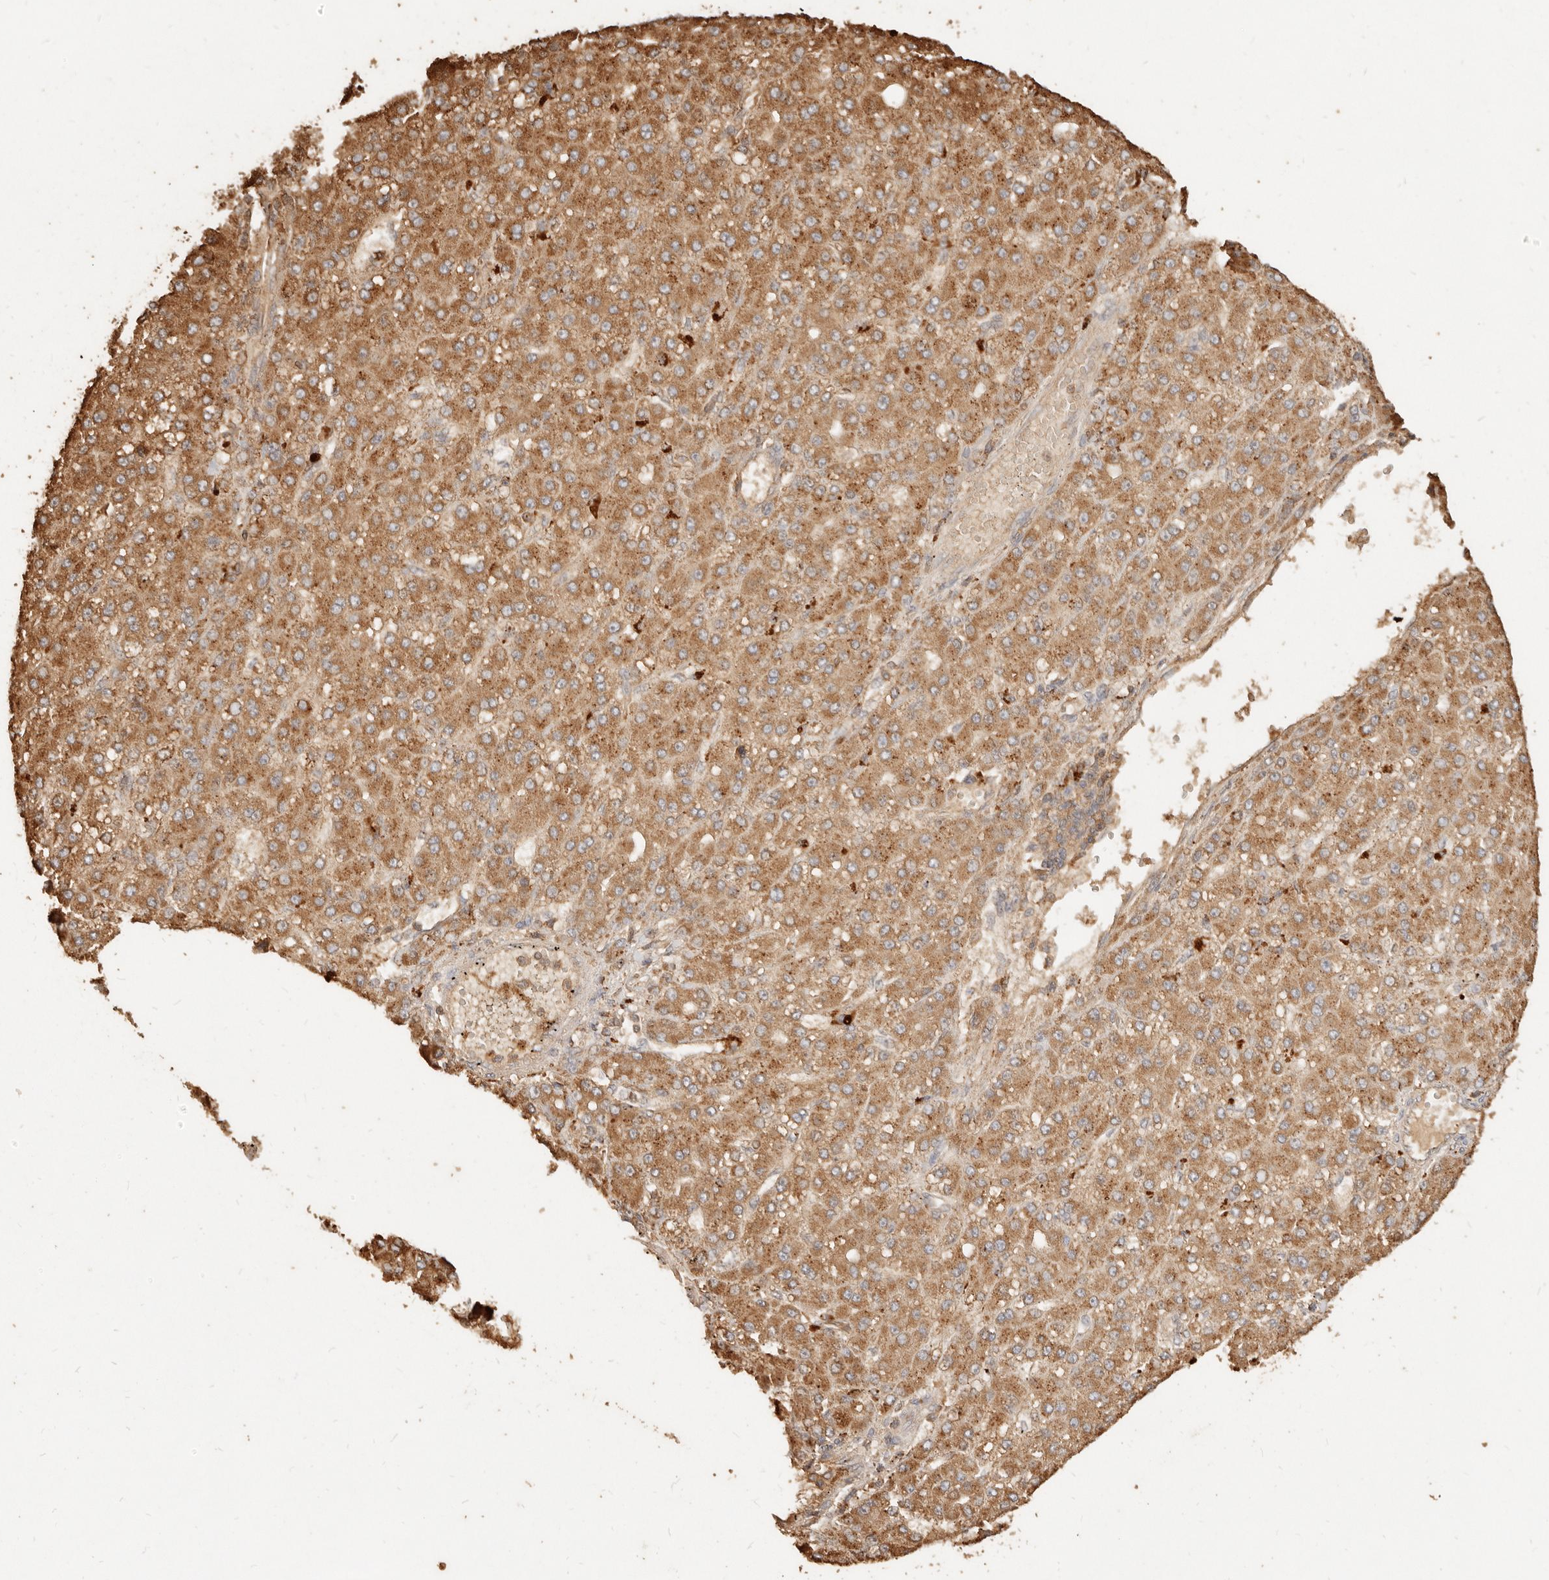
{"staining": {"intensity": "moderate", "quantity": ">75%", "location": "cytoplasmic/membranous"}, "tissue": "liver cancer", "cell_type": "Tumor cells", "image_type": "cancer", "snomed": [{"axis": "morphology", "description": "Carcinoma, Hepatocellular, NOS"}, {"axis": "topography", "description": "Liver"}], "caption": "Immunohistochemistry of human hepatocellular carcinoma (liver) reveals medium levels of moderate cytoplasmic/membranous staining in about >75% of tumor cells.", "gene": "FAM180B", "patient": {"sex": "male", "age": 67}}